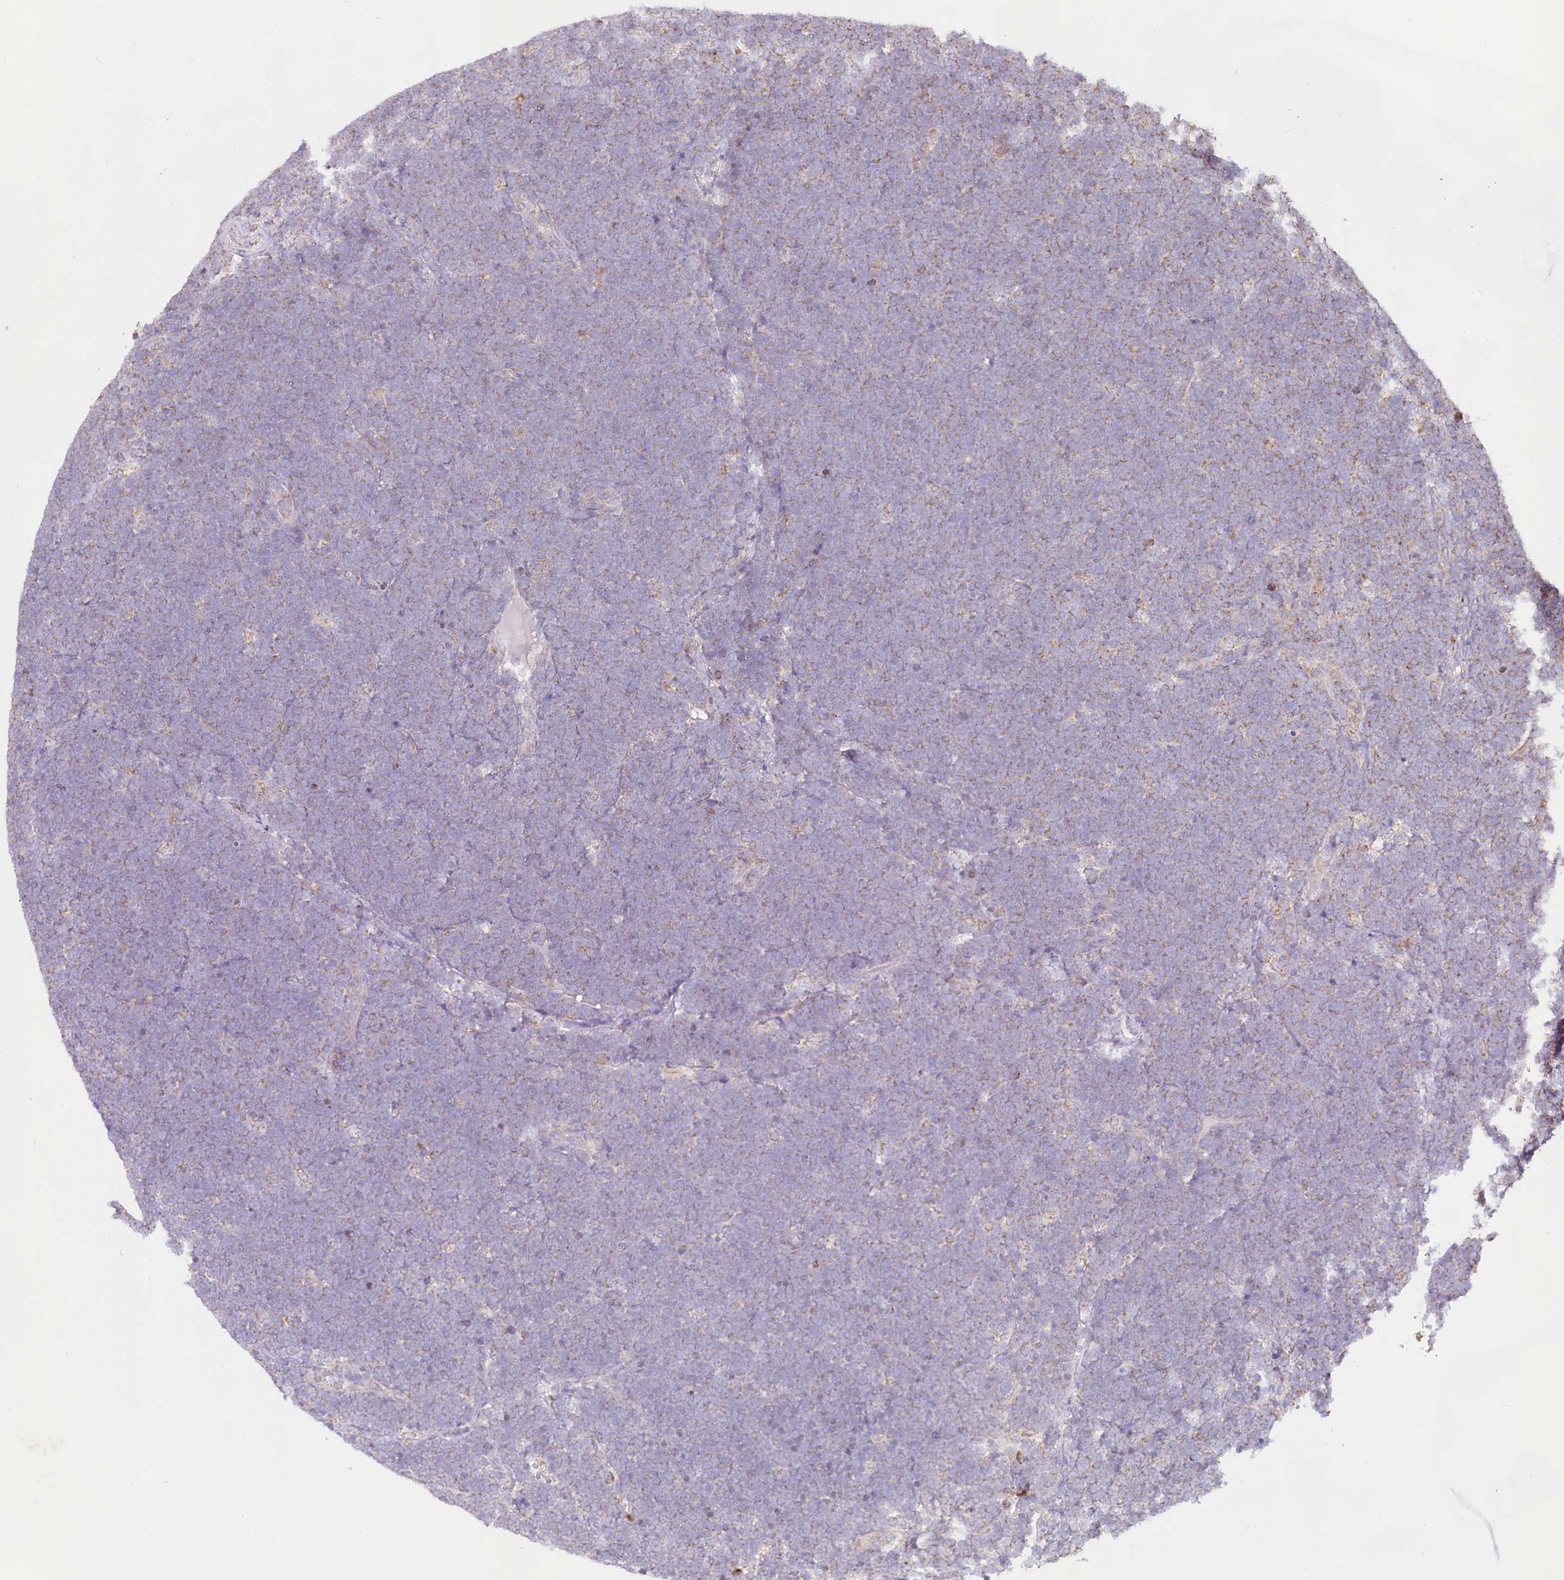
{"staining": {"intensity": "negative", "quantity": "none", "location": "none"}, "tissue": "lymphoma", "cell_type": "Tumor cells", "image_type": "cancer", "snomed": [{"axis": "morphology", "description": "Malignant lymphoma, non-Hodgkin's type, High grade"}, {"axis": "topography", "description": "Lymph node"}], "caption": "The micrograph shows no significant expression in tumor cells of high-grade malignant lymphoma, non-Hodgkin's type. The staining is performed using DAB (3,3'-diaminobenzidine) brown chromogen with nuclei counter-stained in using hematoxylin.", "gene": "TASOR2", "patient": {"sex": "male", "age": 13}}